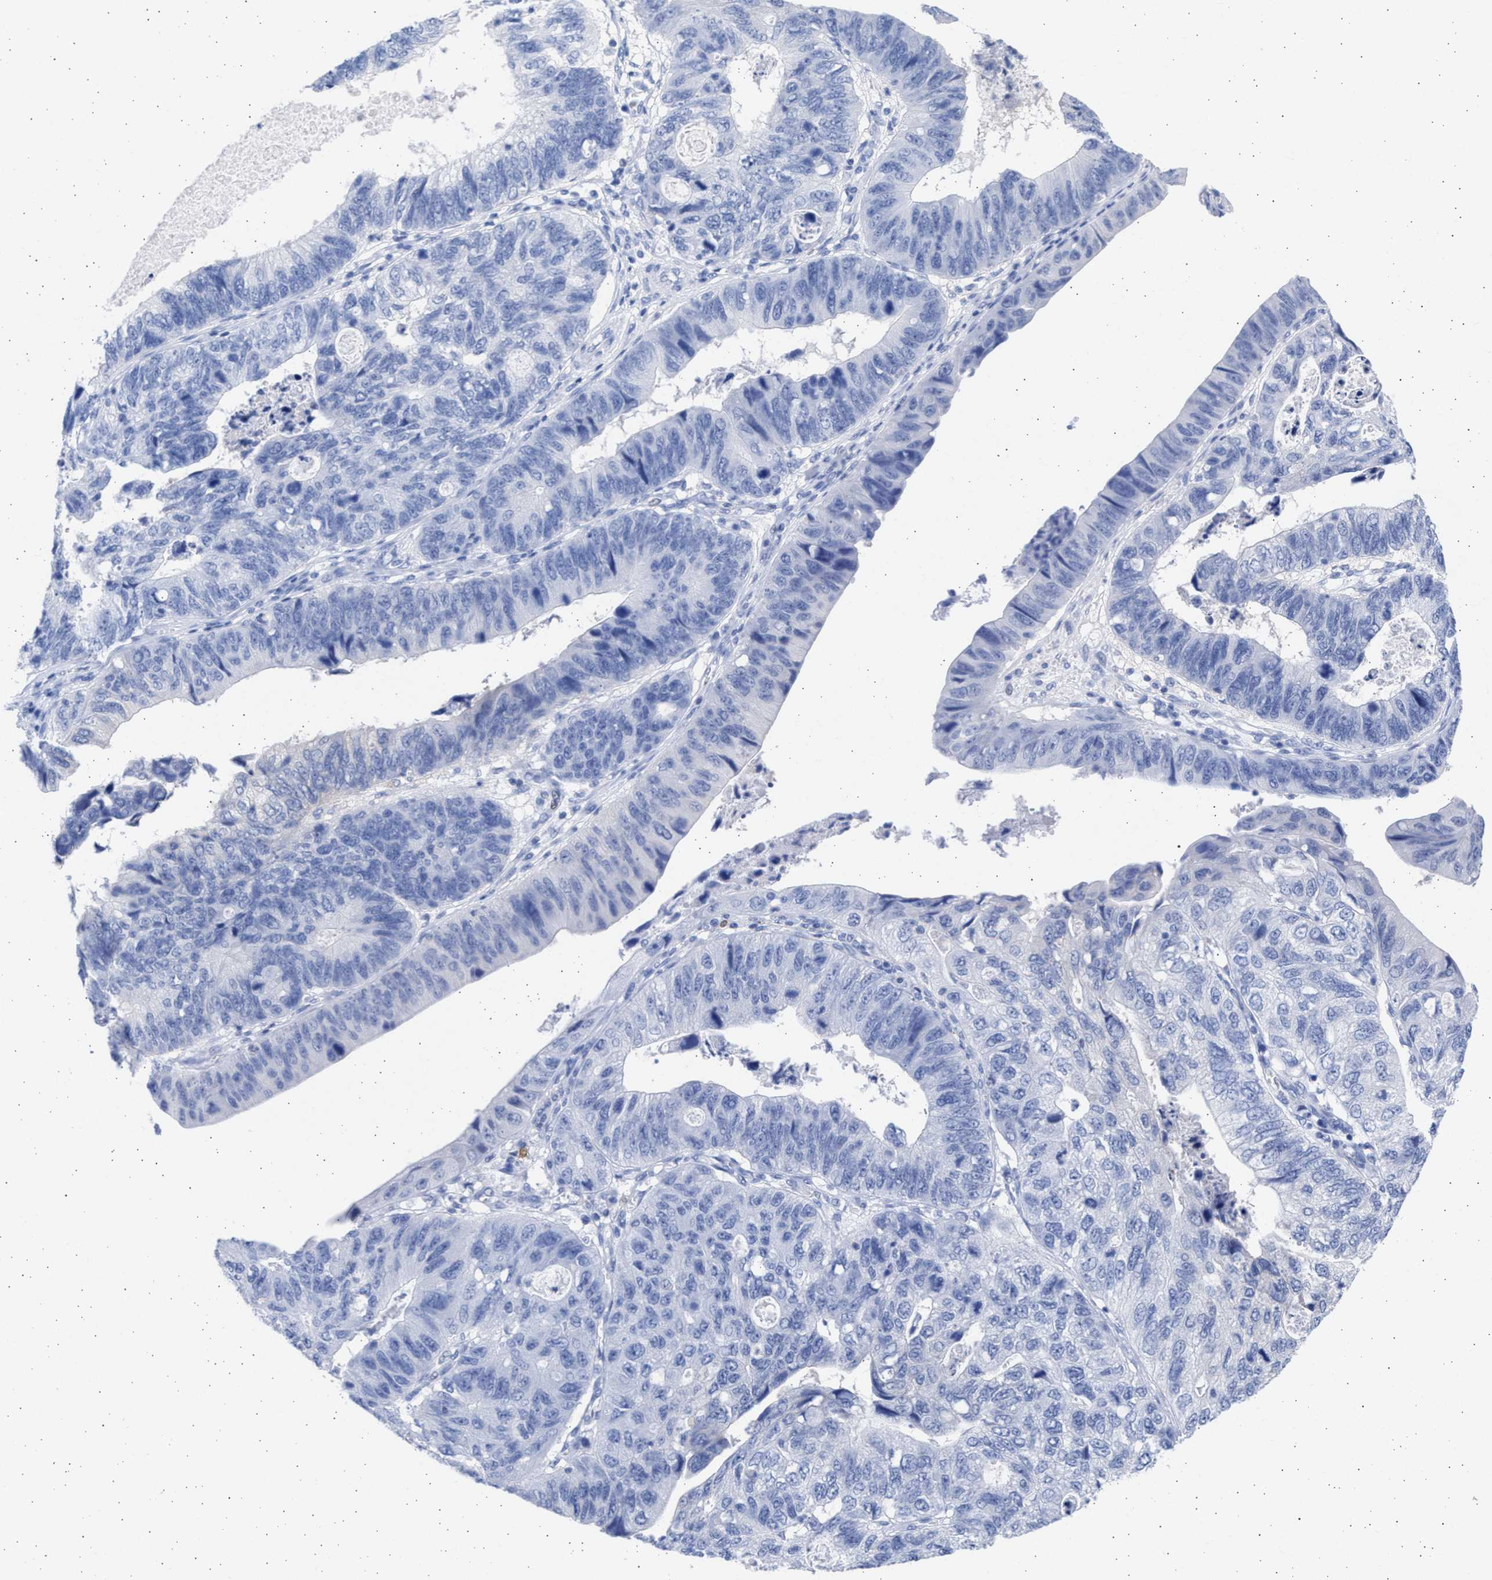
{"staining": {"intensity": "negative", "quantity": "none", "location": "none"}, "tissue": "stomach cancer", "cell_type": "Tumor cells", "image_type": "cancer", "snomed": [{"axis": "morphology", "description": "Adenocarcinoma, NOS"}, {"axis": "topography", "description": "Stomach"}], "caption": "Tumor cells show no significant protein expression in stomach cancer.", "gene": "ALDOC", "patient": {"sex": "male", "age": 59}}